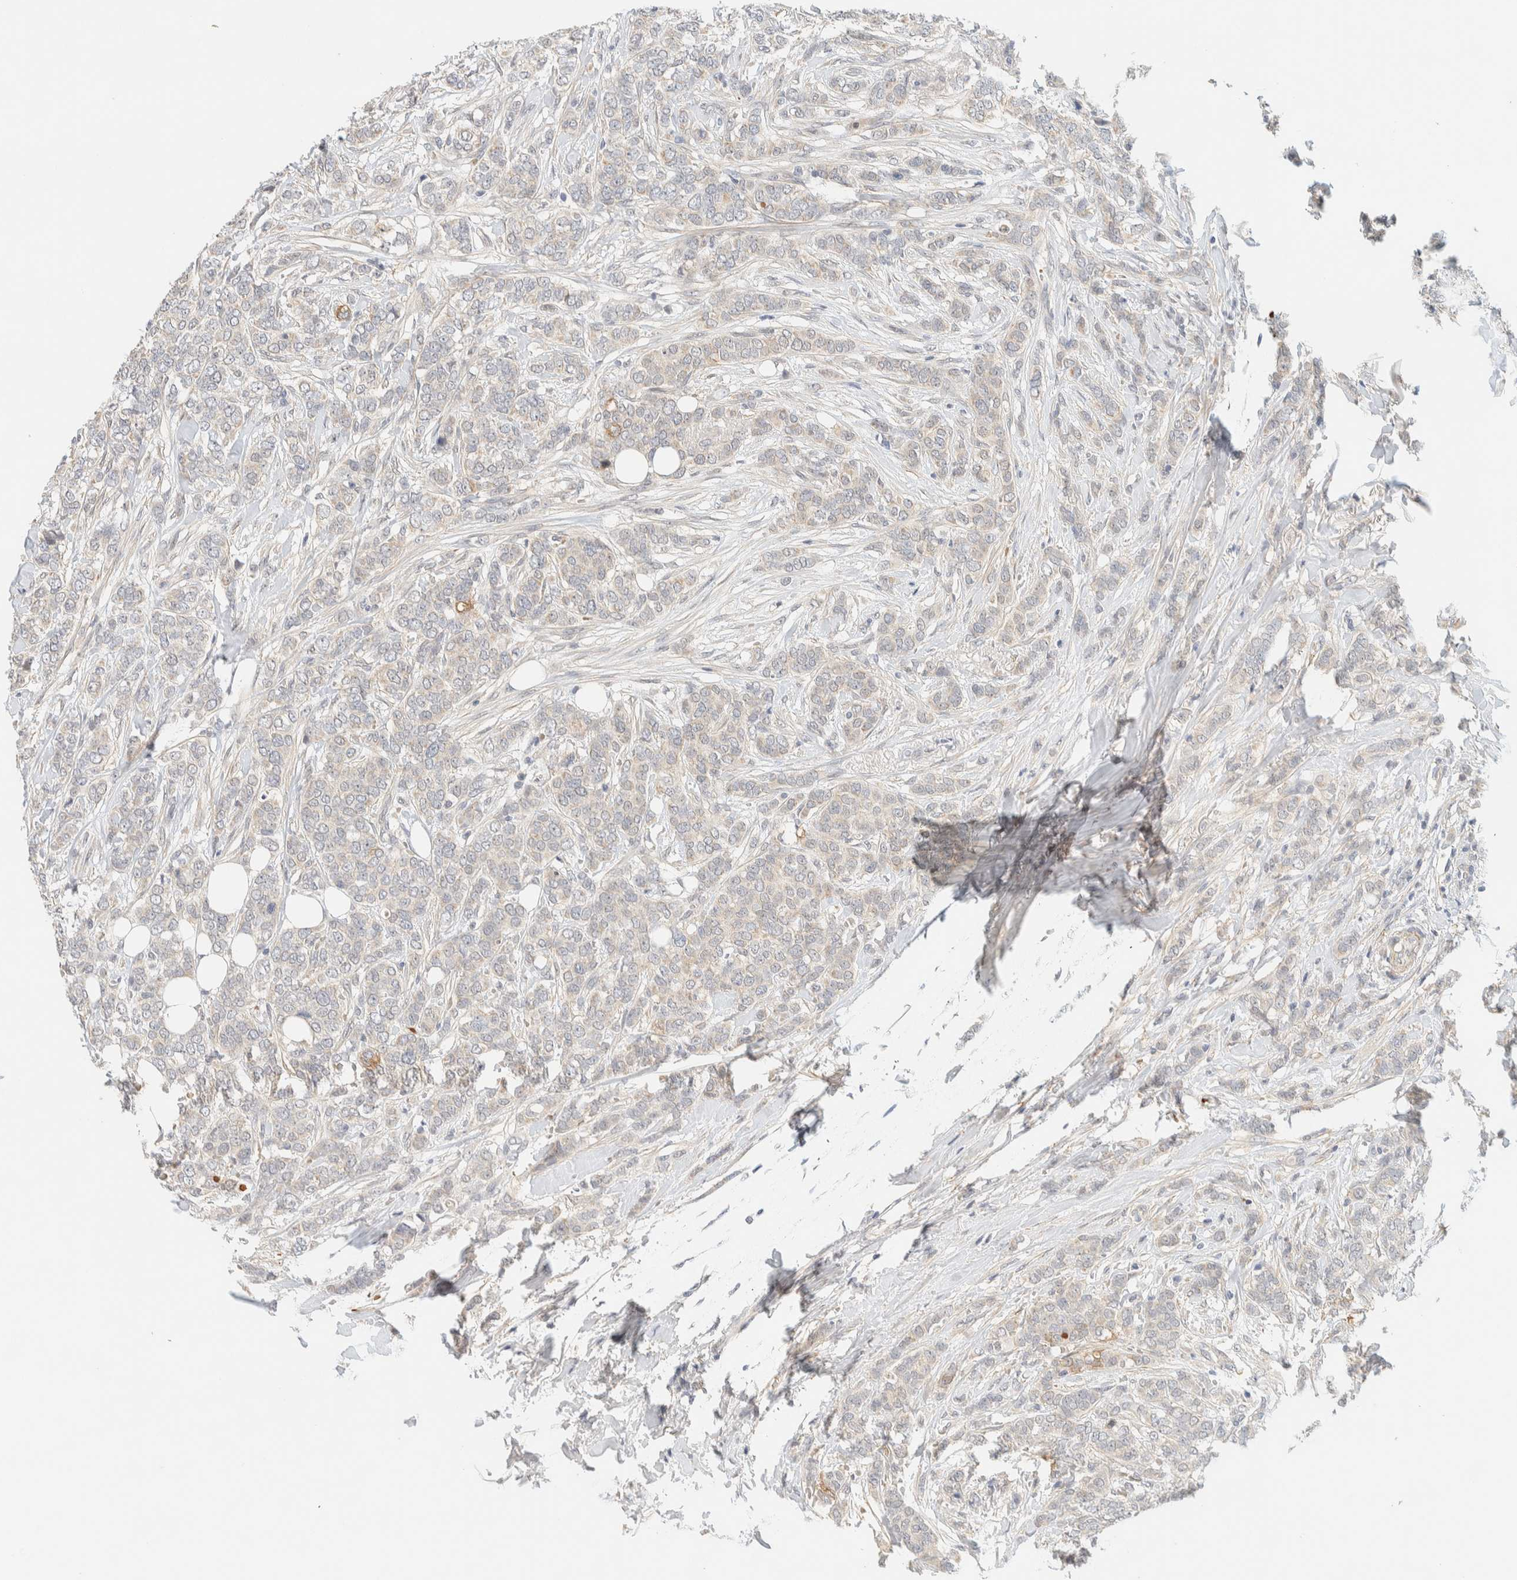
{"staining": {"intensity": "negative", "quantity": "none", "location": "none"}, "tissue": "breast cancer", "cell_type": "Tumor cells", "image_type": "cancer", "snomed": [{"axis": "morphology", "description": "Lobular carcinoma"}, {"axis": "topography", "description": "Skin"}, {"axis": "topography", "description": "Breast"}], "caption": "Tumor cells are negative for protein expression in human breast cancer.", "gene": "TNK1", "patient": {"sex": "female", "age": 46}}